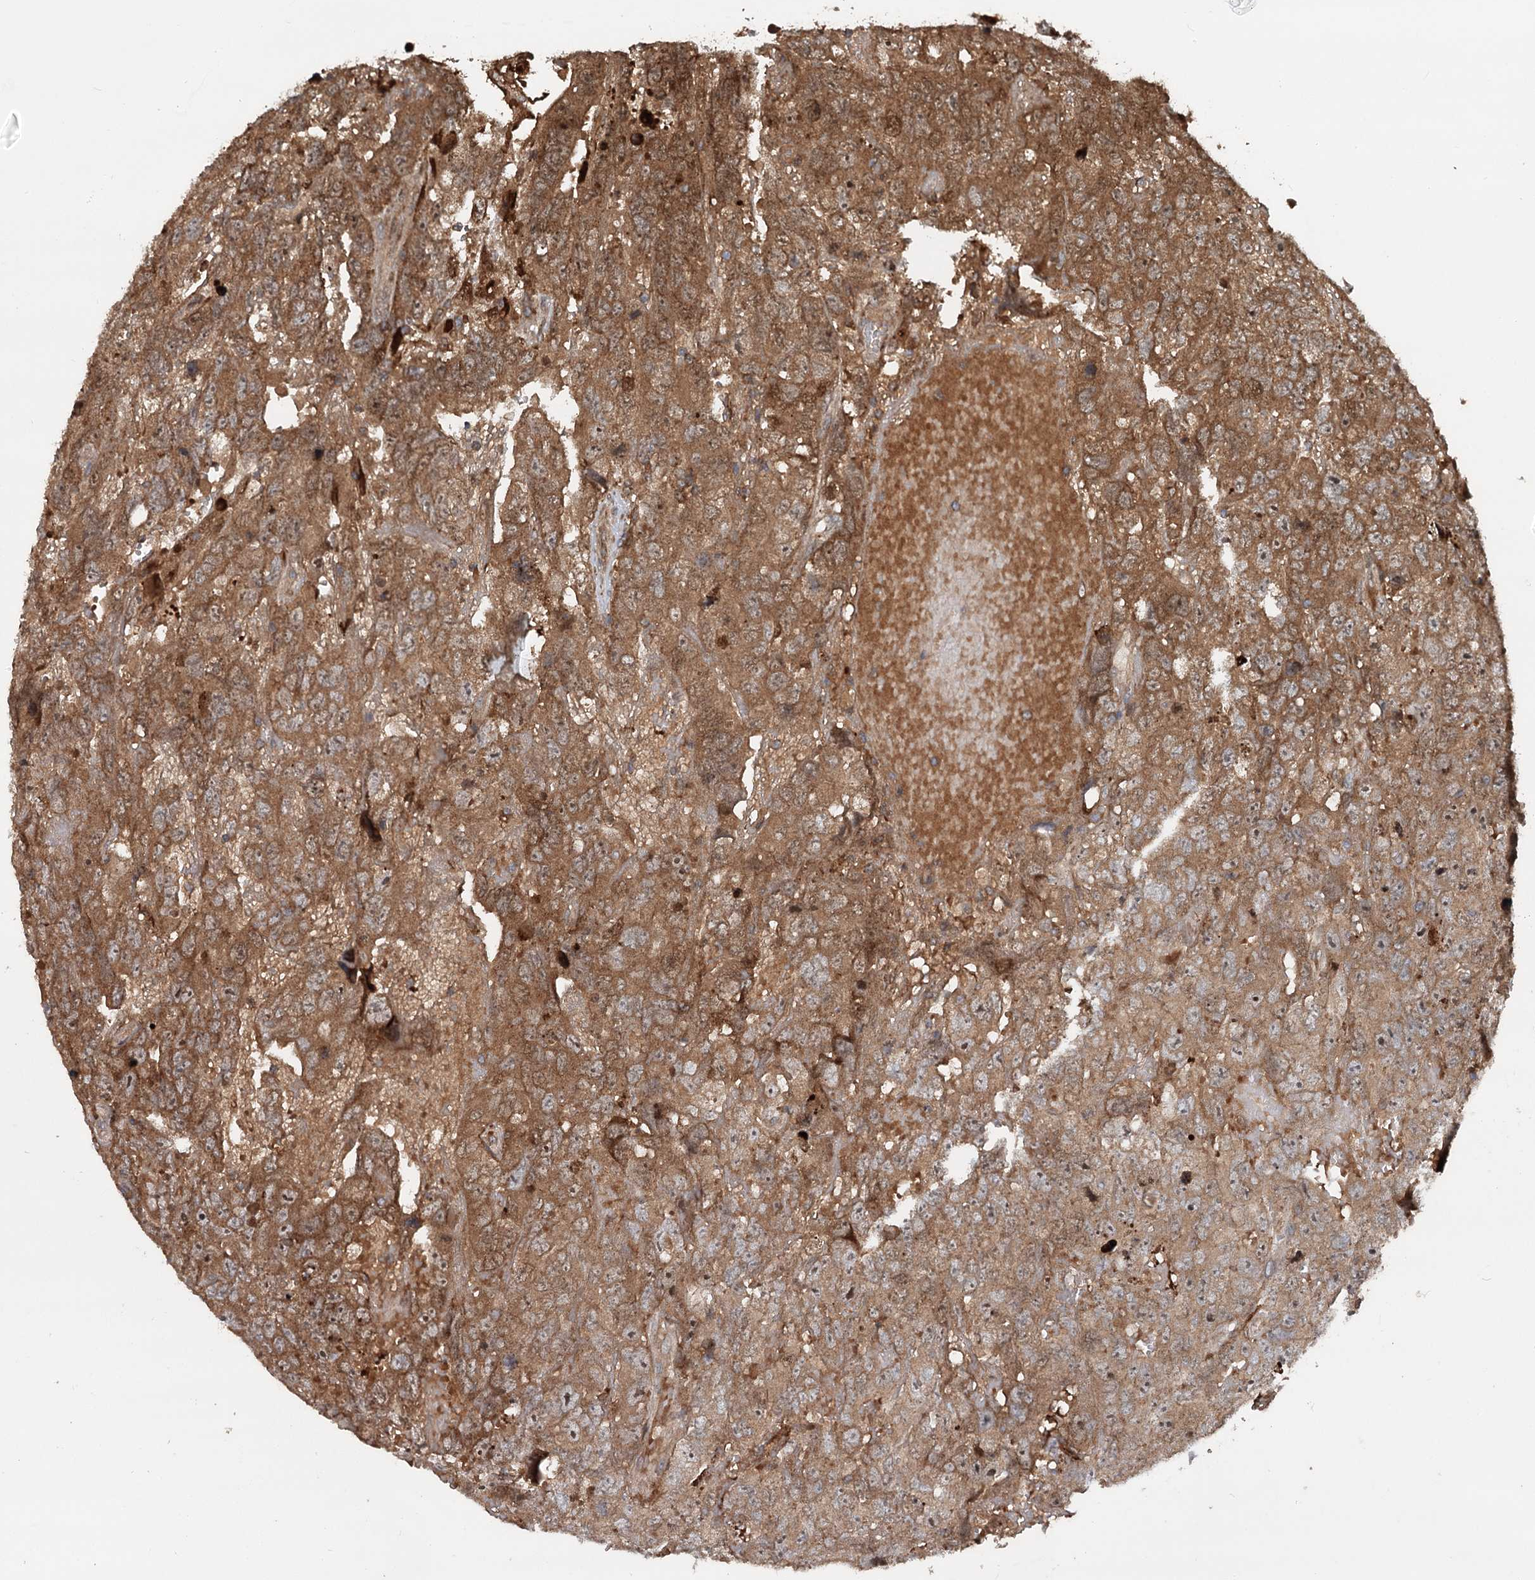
{"staining": {"intensity": "moderate", "quantity": ">75%", "location": "cytoplasmic/membranous"}, "tissue": "testis cancer", "cell_type": "Tumor cells", "image_type": "cancer", "snomed": [{"axis": "morphology", "description": "Carcinoma, Embryonal, NOS"}, {"axis": "topography", "description": "Testis"}], "caption": "This histopathology image shows immunohistochemistry staining of human testis cancer (embryonal carcinoma), with medium moderate cytoplasmic/membranous staining in approximately >75% of tumor cells.", "gene": "RNF111", "patient": {"sex": "male", "age": 45}}